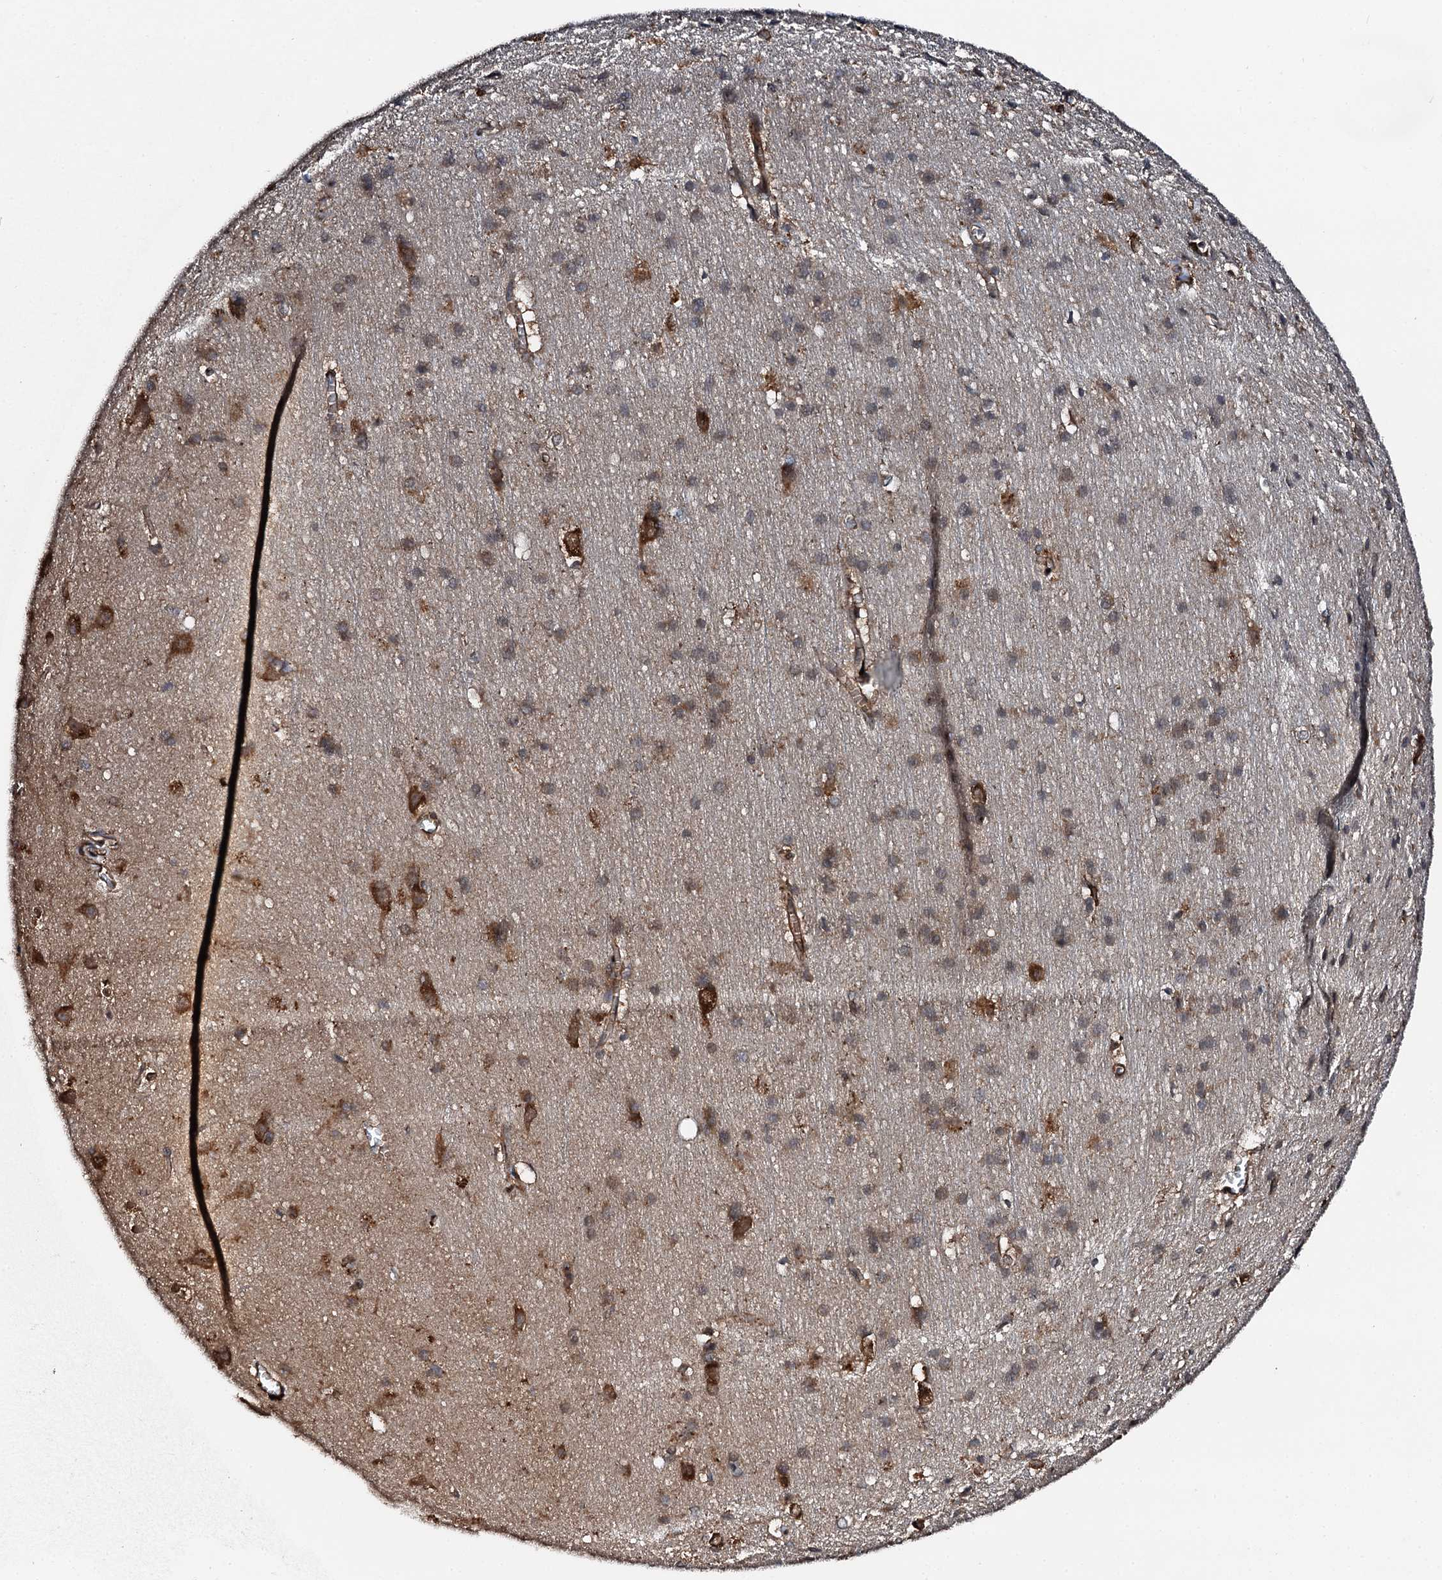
{"staining": {"intensity": "moderate", "quantity": ">75%", "location": "cytoplasmic/membranous"}, "tissue": "cerebral cortex", "cell_type": "Endothelial cells", "image_type": "normal", "snomed": [{"axis": "morphology", "description": "Normal tissue, NOS"}, {"axis": "topography", "description": "Cerebral cortex"}], "caption": "Immunohistochemical staining of unremarkable cerebral cortex reveals medium levels of moderate cytoplasmic/membranous staining in about >75% of endothelial cells.", "gene": "FLYWCH1", "patient": {"sex": "male", "age": 54}}